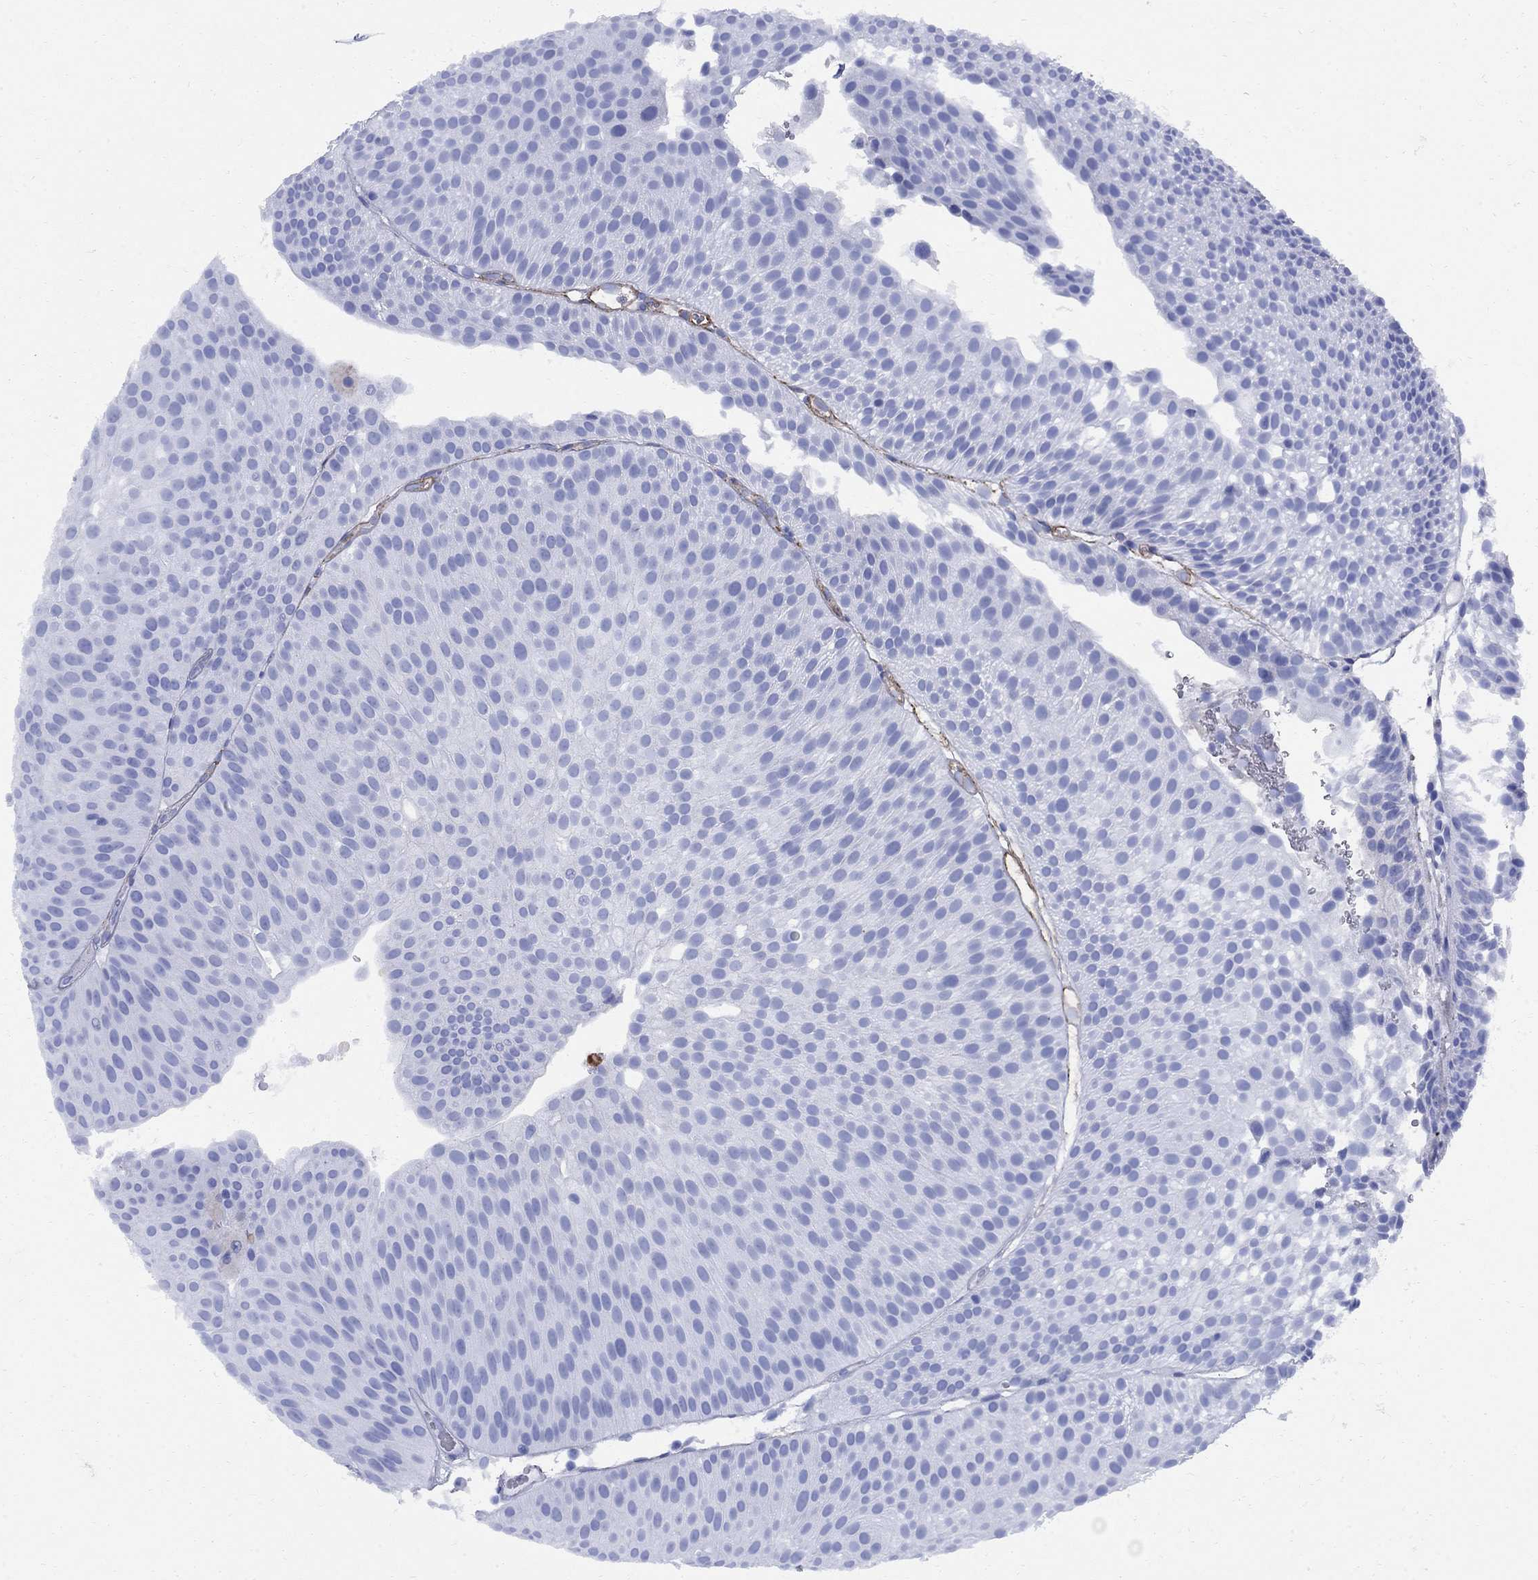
{"staining": {"intensity": "negative", "quantity": "none", "location": "none"}, "tissue": "urothelial cancer", "cell_type": "Tumor cells", "image_type": "cancer", "snomed": [{"axis": "morphology", "description": "Urothelial carcinoma, Low grade"}, {"axis": "topography", "description": "Urinary bladder"}], "caption": "Low-grade urothelial carcinoma was stained to show a protein in brown. There is no significant expression in tumor cells.", "gene": "VTN", "patient": {"sex": "male", "age": 65}}